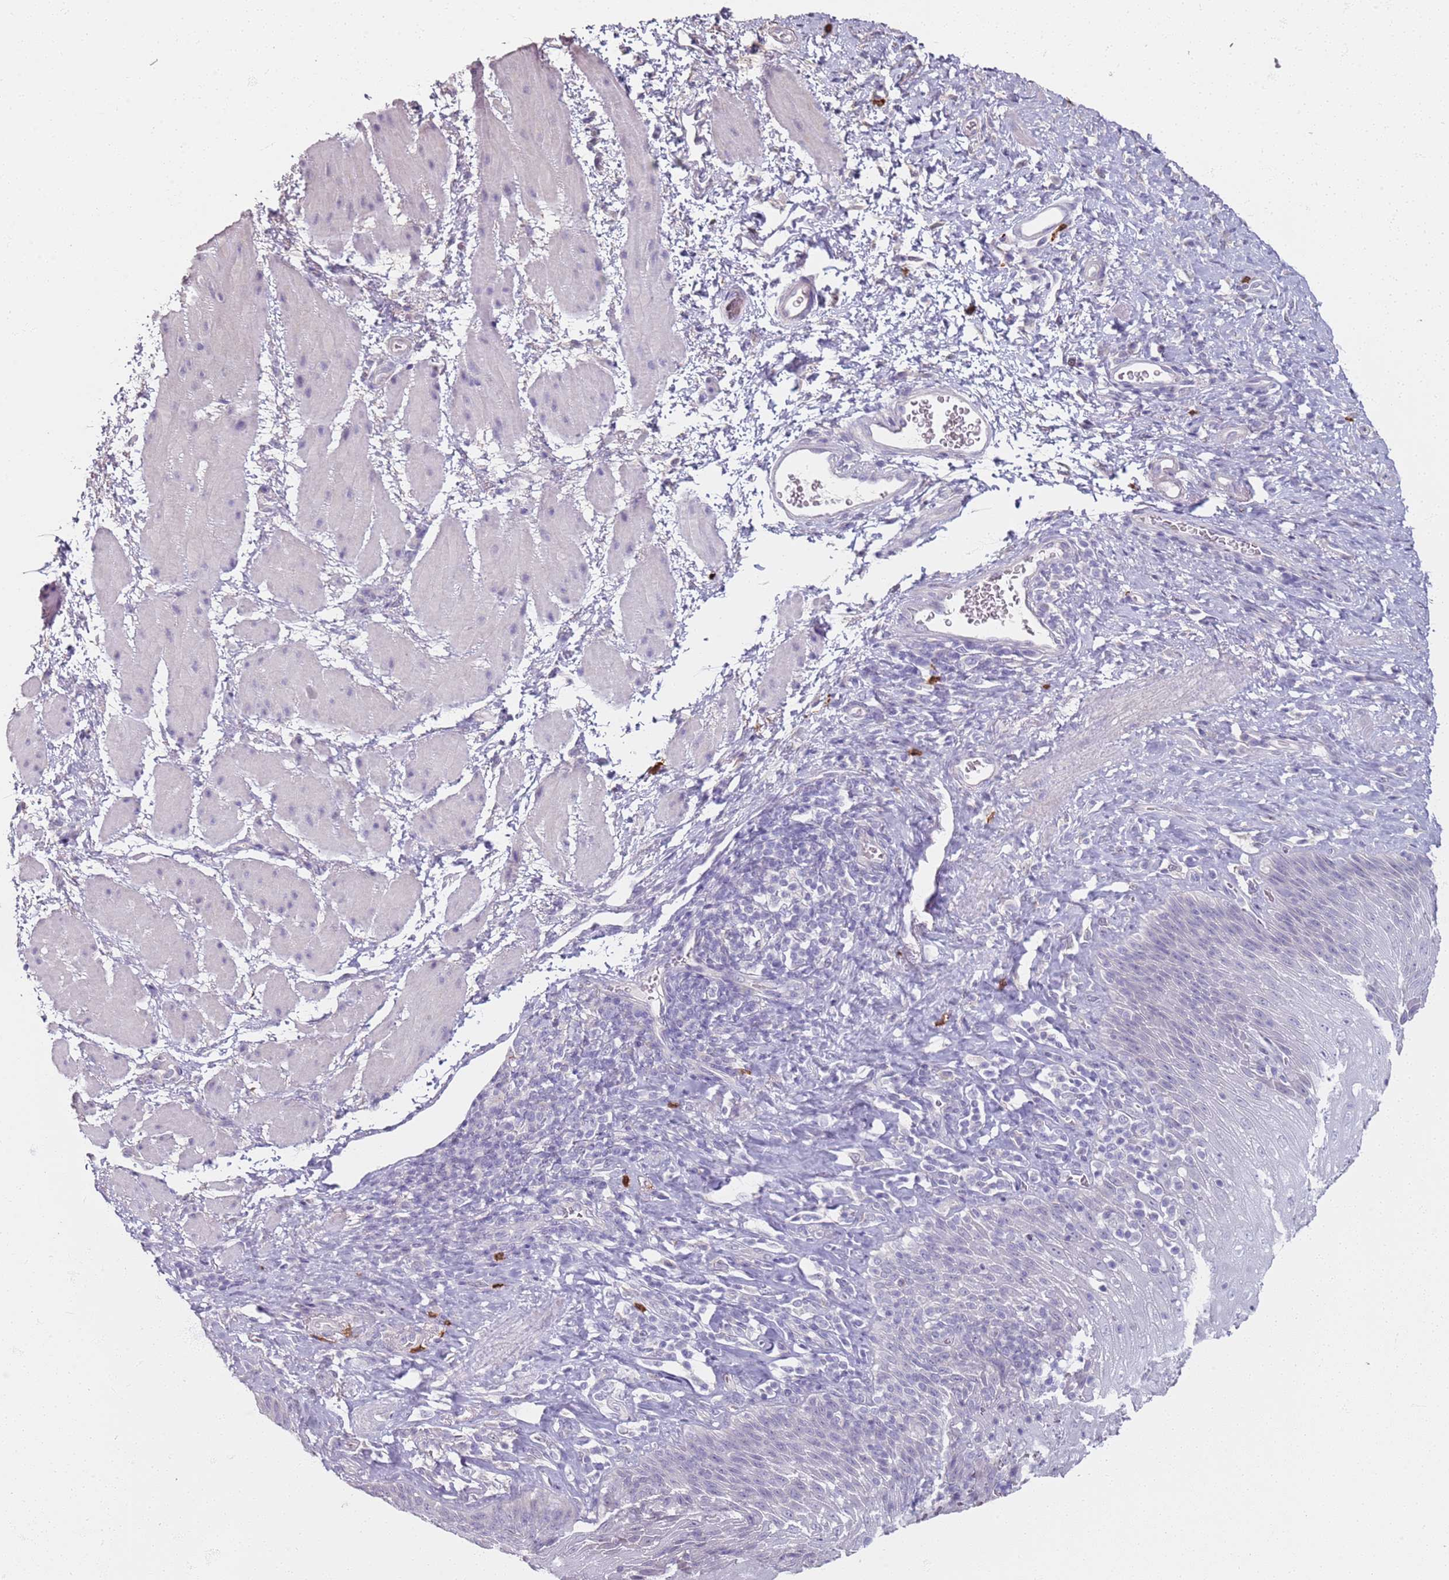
{"staining": {"intensity": "negative", "quantity": "none", "location": "none"}, "tissue": "esophagus", "cell_type": "Squamous epithelial cells", "image_type": "normal", "snomed": [{"axis": "morphology", "description": "Normal tissue, NOS"}, {"axis": "topography", "description": "Esophagus"}], "caption": "Photomicrograph shows no significant protein staining in squamous epithelial cells of normal esophagus.", "gene": "CD40LG", "patient": {"sex": "female", "age": 61}}